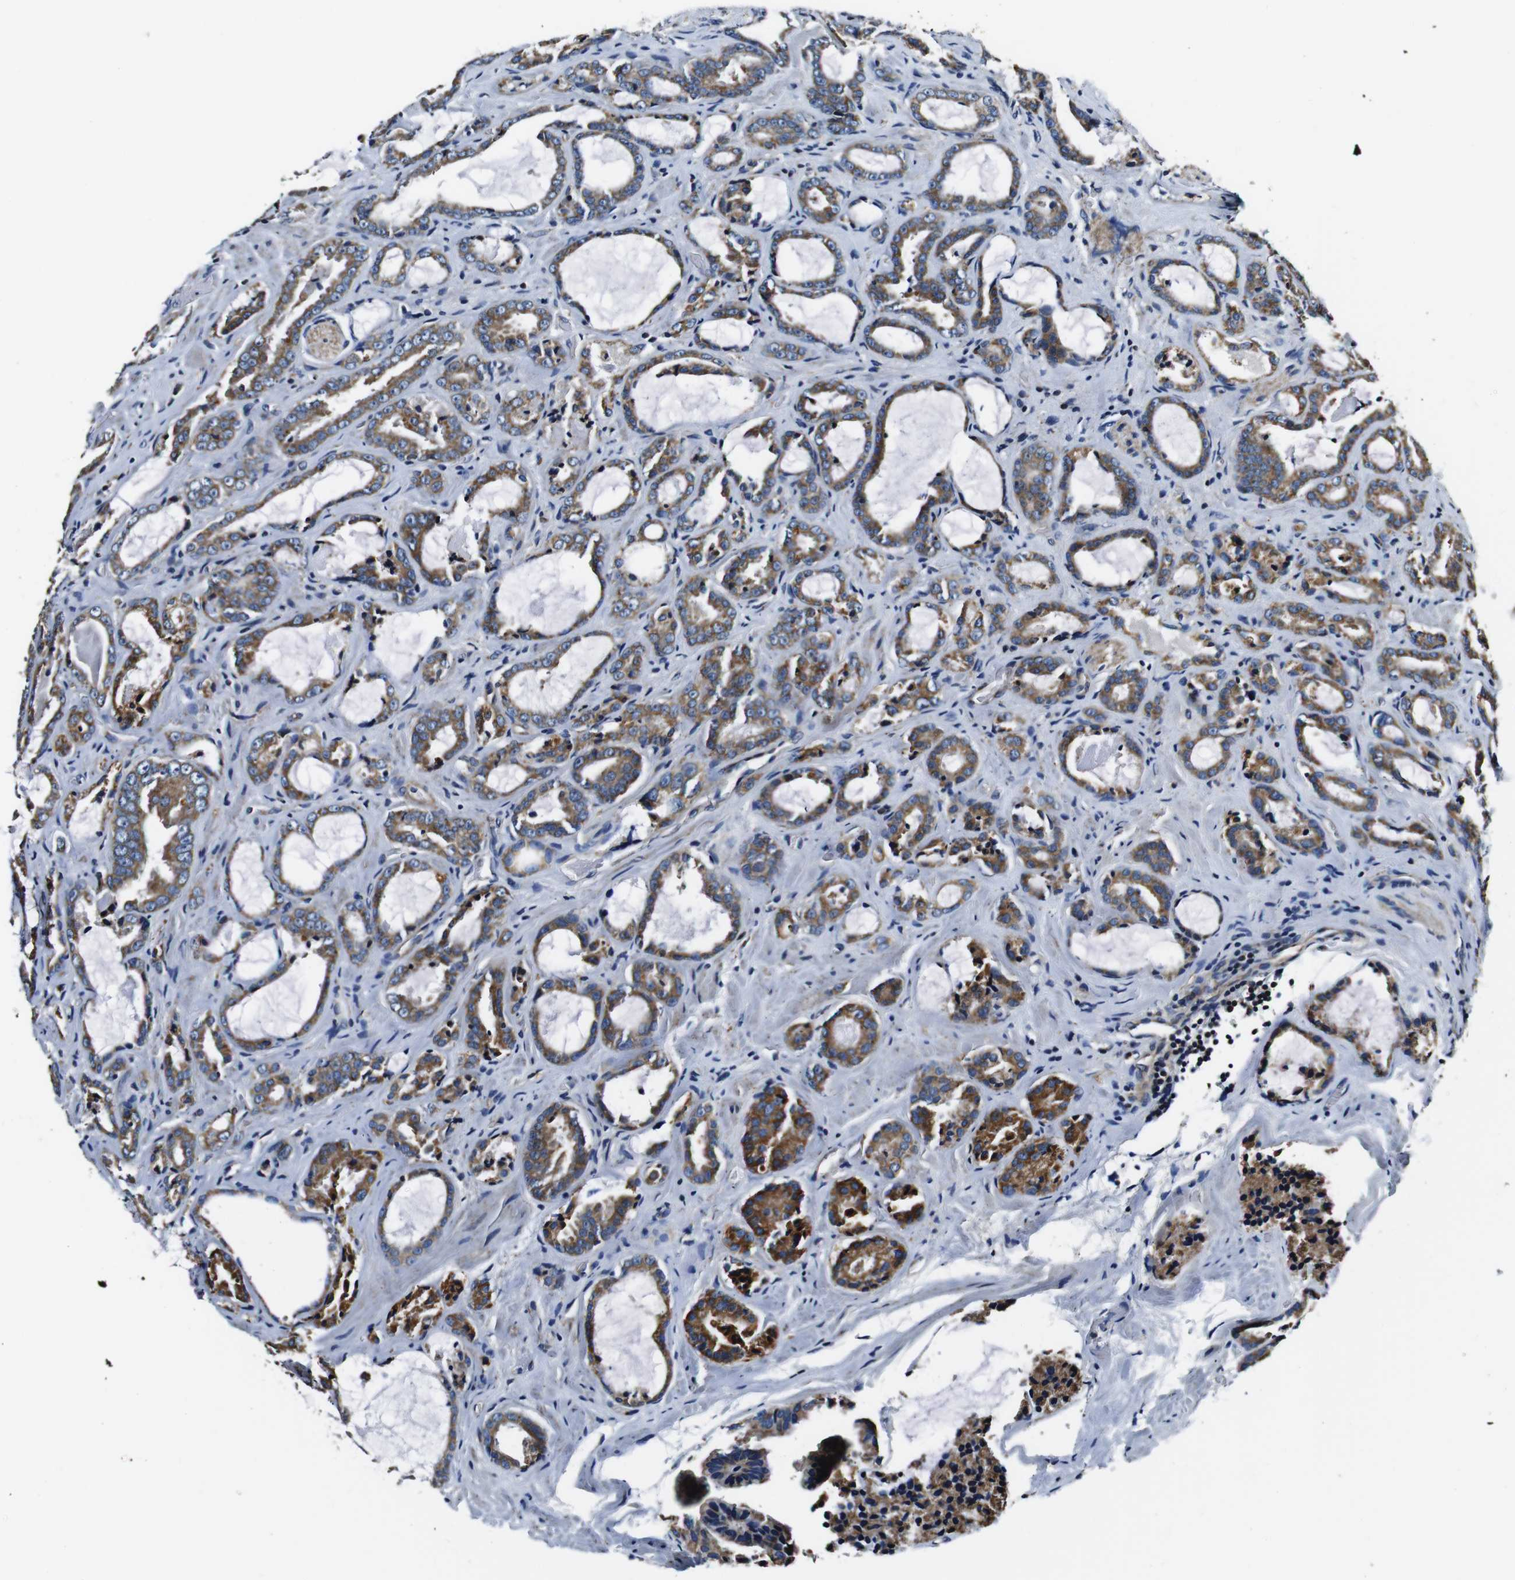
{"staining": {"intensity": "strong", "quantity": ">75%", "location": "cytoplasmic/membranous"}, "tissue": "prostate cancer", "cell_type": "Tumor cells", "image_type": "cancer", "snomed": [{"axis": "morphology", "description": "Adenocarcinoma, Low grade"}, {"axis": "topography", "description": "Prostate"}], "caption": "Immunohistochemistry histopathology image of human prostate cancer (low-grade adenocarcinoma) stained for a protein (brown), which displays high levels of strong cytoplasmic/membranous positivity in approximately >75% of tumor cells.", "gene": "HK1", "patient": {"sex": "male", "age": 60}}